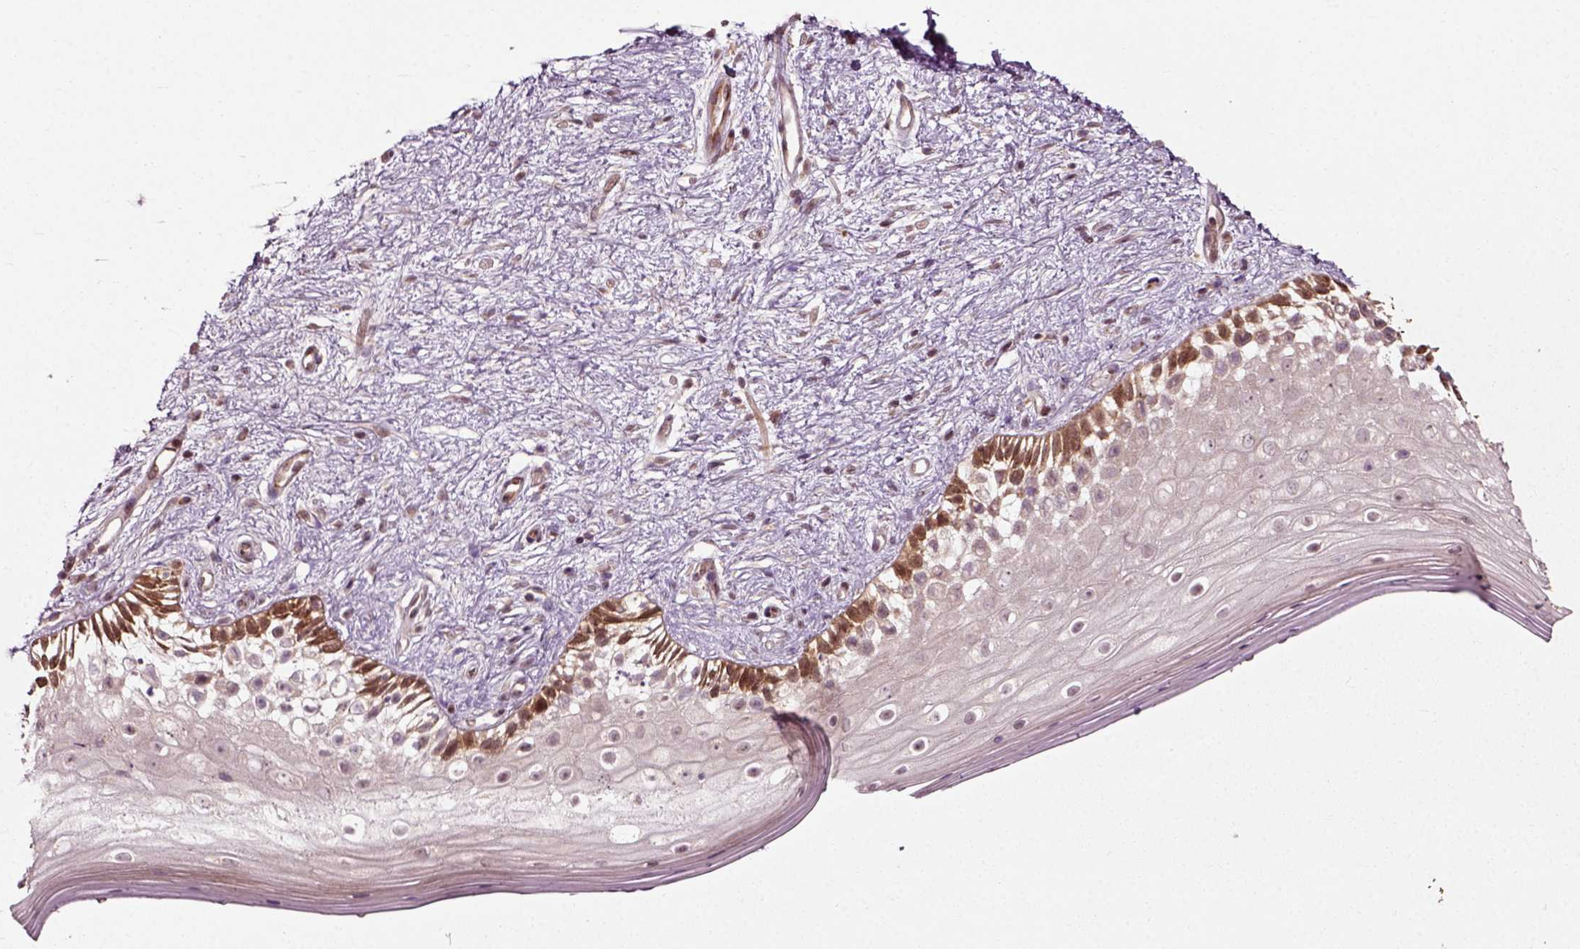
{"staining": {"intensity": "strong", "quantity": "<25%", "location": "cytoplasmic/membranous"}, "tissue": "vagina", "cell_type": "Squamous epithelial cells", "image_type": "normal", "snomed": [{"axis": "morphology", "description": "Normal tissue, NOS"}, {"axis": "topography", "description": "Vagina"}], "caption": "Protein analysis of unremarkable vagina exhibits strong cytoplasmic/membranous expression in approximately <25% of squamous epithelial cells.", "gene": "PLCD3", "patient": {"sex": "female", "age": 47}}